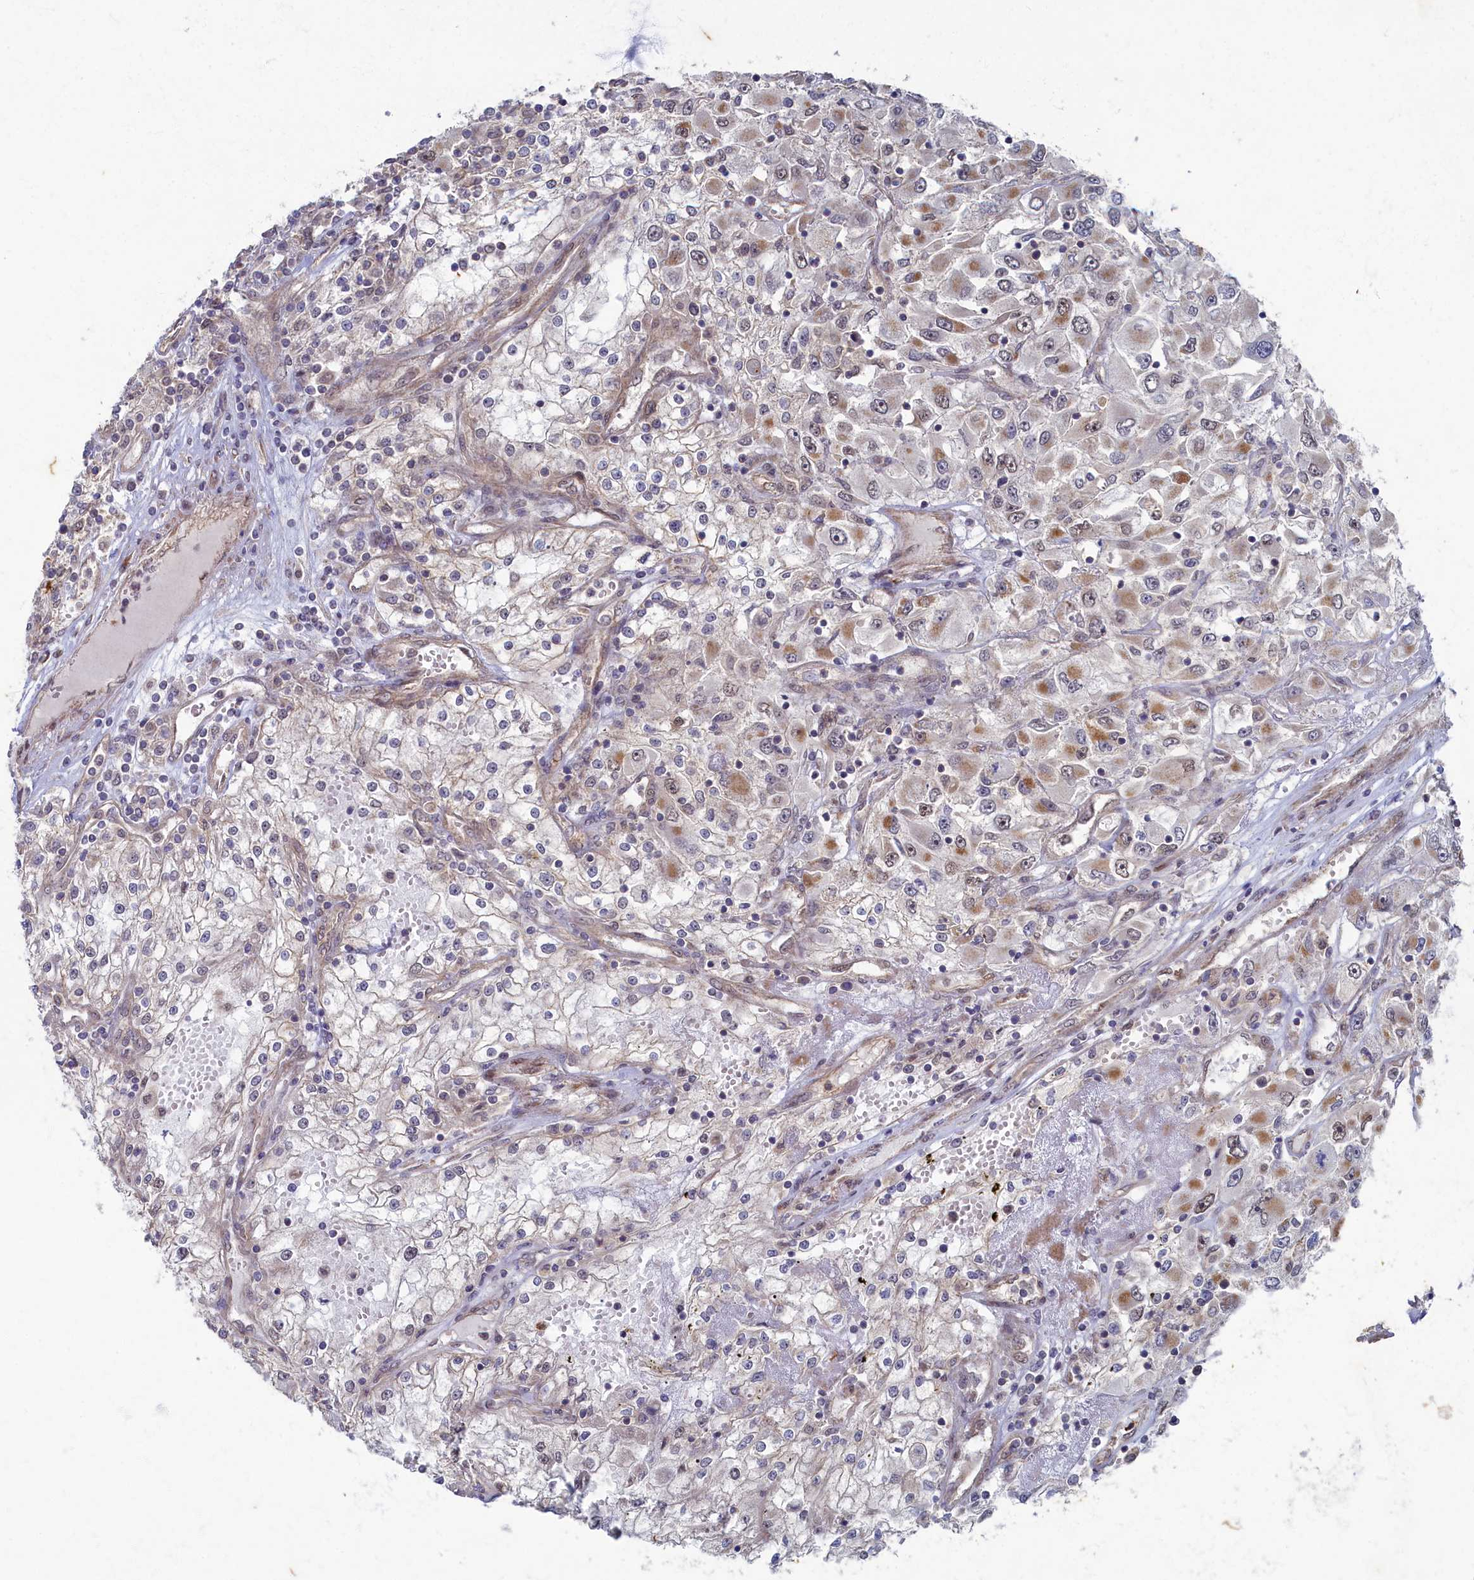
{"staining": {"intensity": "moderate", "quantity": "25%-75%", "location": "cytoplasmic/membranous"}, "tissue": "renal cancer", "cell_type": "Tumor cells", "image_type": "cancer", "snomed": [{"axis": "morphology", "description": "Adenocarcinoma, NOS"}, {"axis": "topography", "description": "Kidney"}], "caption": "The histopathology image reveals immunohistochemical staining of adenocarcinoma (renal). There is moderate cytoplasmic/membranous staining is seen in approximately 25%-75% of tumor cells.", "gene": "WDR59", "patient": {"sex": "female", "age": 52}}